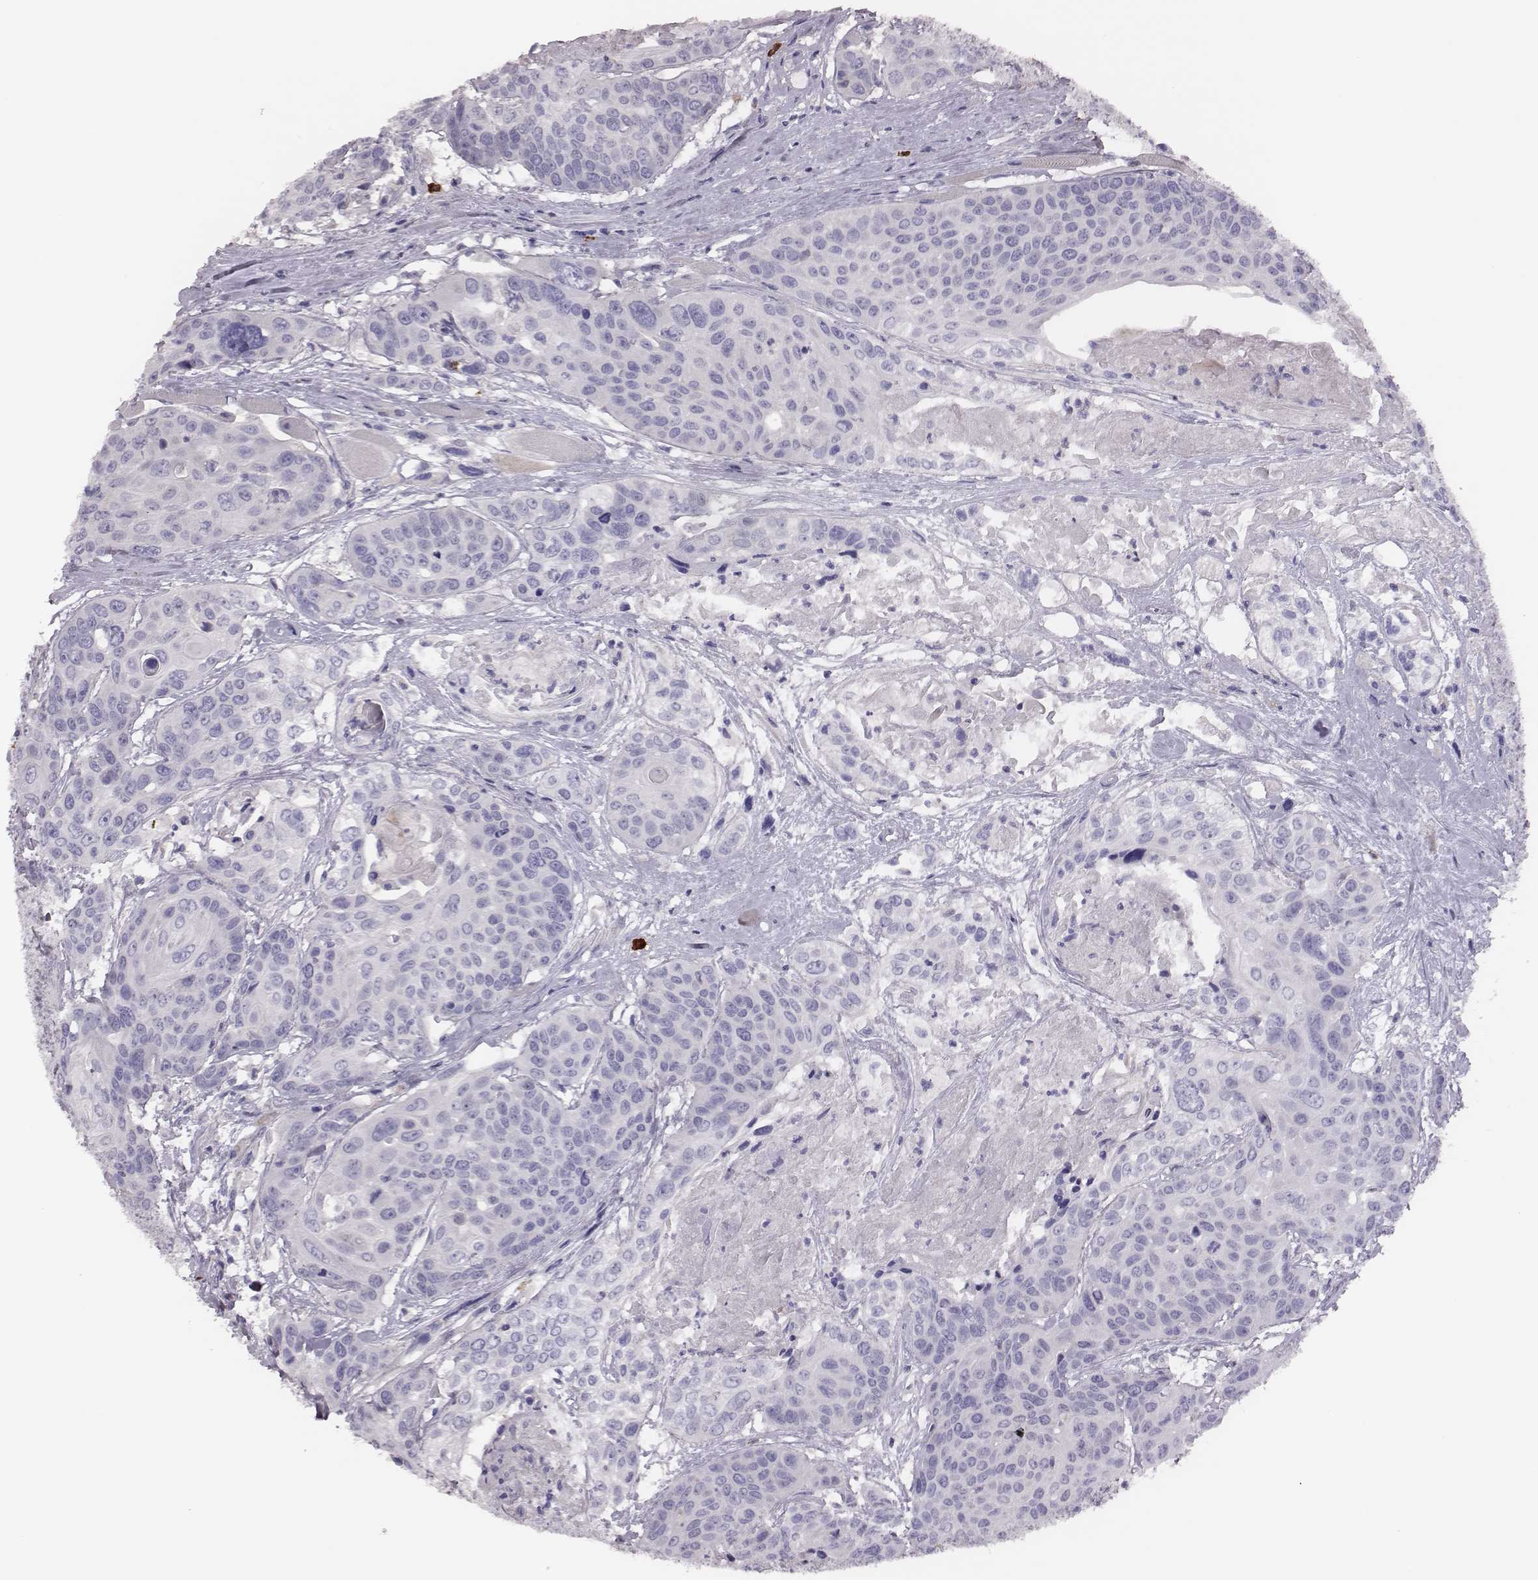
{"staining": {"intensity": "negative", "quantity": "none", "location": "none"}, "tissue": "head and neck cancer", "cell_type": "Tumor cells", "image_type": "cancer", "snomed": [{"axis": "morphology", "description": "Squamous cell carcinoma, NOS"}, {"axis": "topography", "description": "Oral tissue"}, {"axis": "topography", "description": "Head-Neck"}], "caption": "An IHC micrograph of head and neck cancer (squamous cell carcinoma) is shown. There is no staining in tumor cells of head and neck cancer (squamous cell carcinoma). Nuclei are stained in blue.", "gene": "P2RY10", "patient": {"sex": "male", "age": 56}}